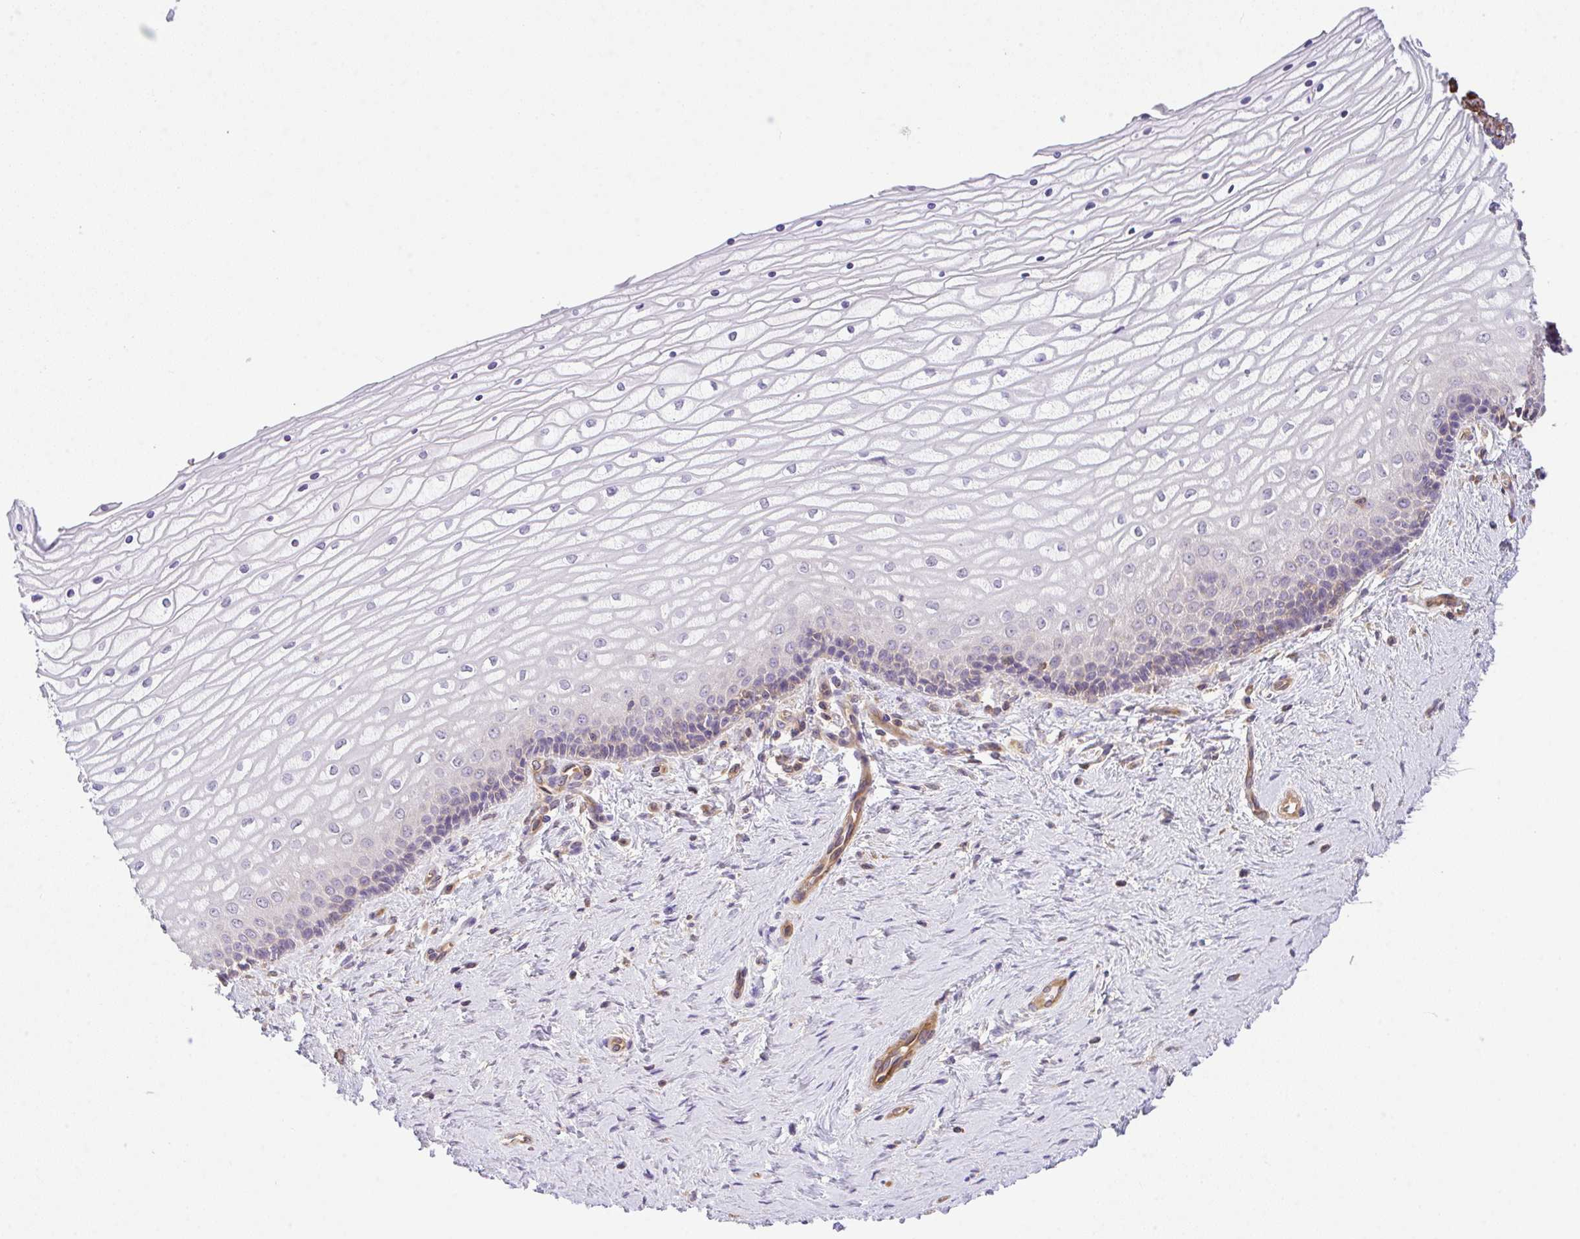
{"staining": {"intensity": "moderate", "quantity": "<25%", "location": "cytoplasmic/membranous"}, "tissue": "vagina", "cell_type": "Squamous epithelial cells", "image_type": "normal", "snomed": [{"axis": "morphology", "description": "Normal tissue, NOS"}, {"axis": "topography", "description": "Vagina"}], "caption": "Vagina was stained to show a protein in brown. There is low levels of moderate cytoplasmic/membranous staining in approximately <25% of squamous epithelial cells. (DAB (3,3'-diaminobenzidine) IHC, brown staining for protein, blue staining for nuclei).", "gene": "TMEM229A", "patient": {"sex": "female", "age": 45}}